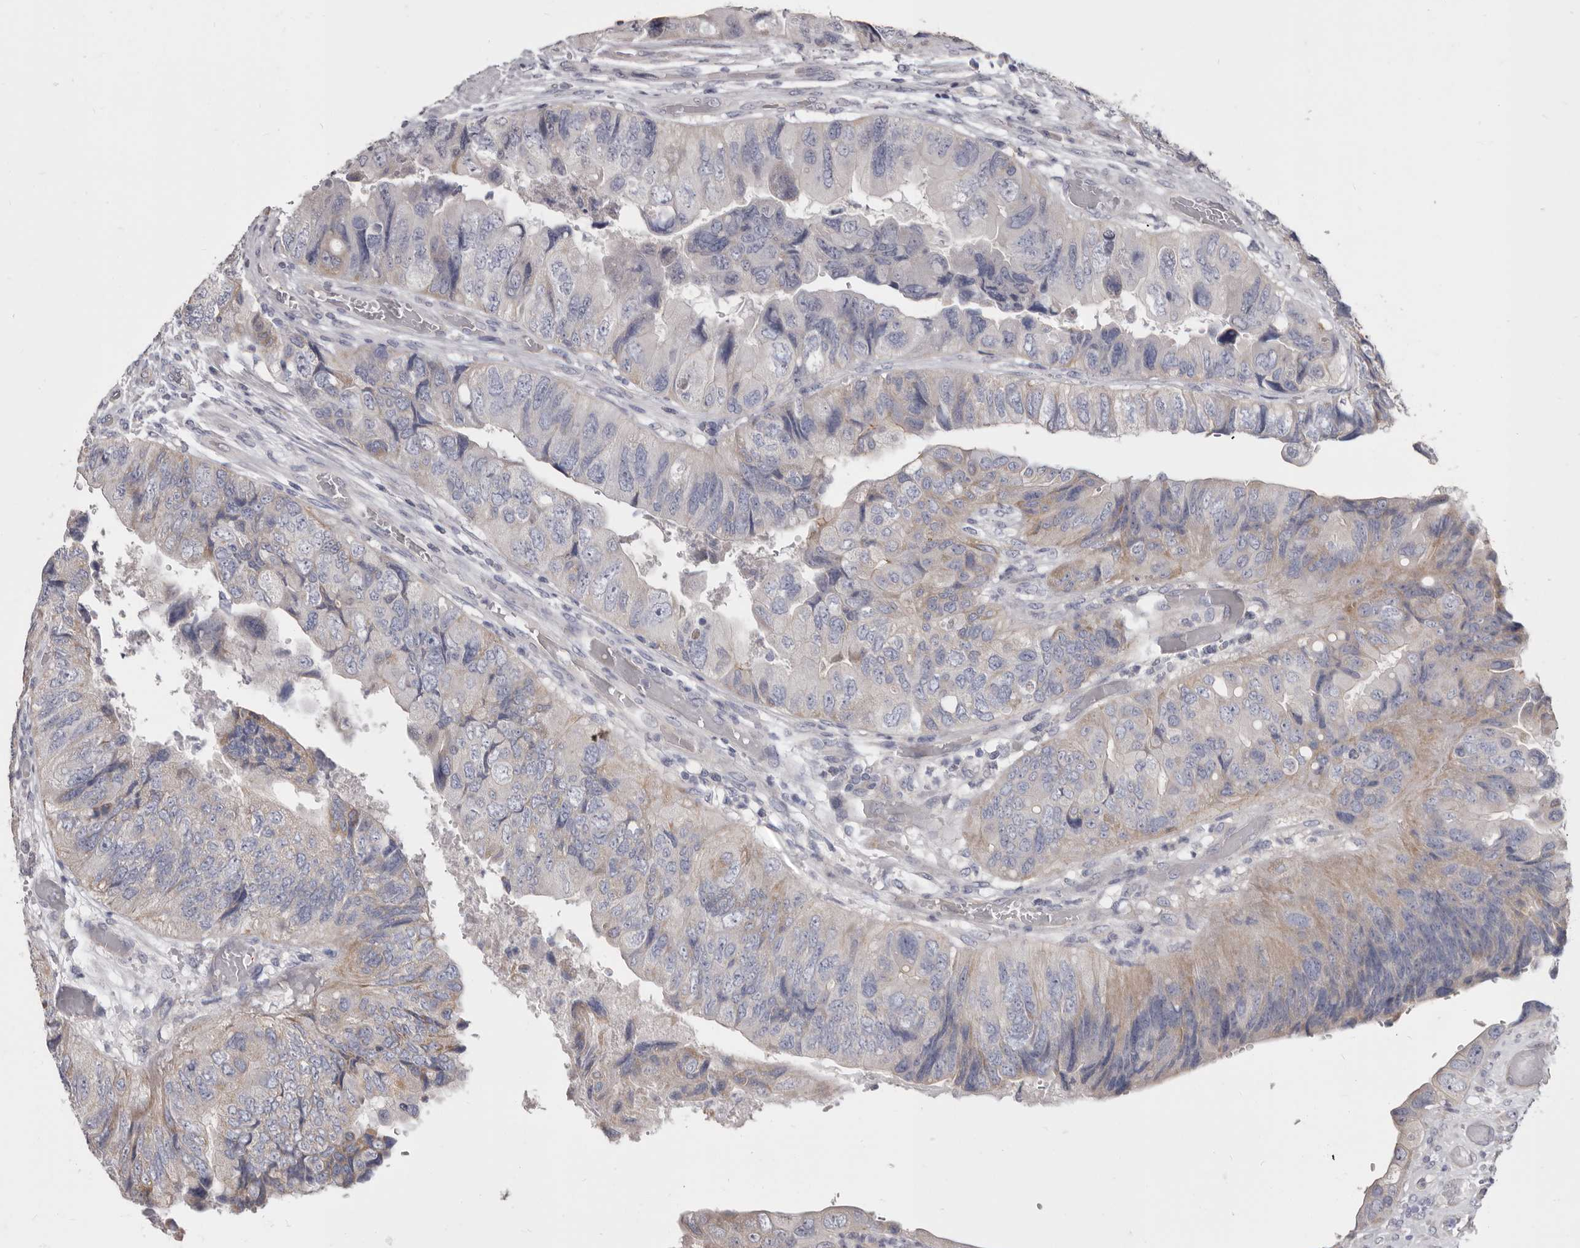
{"staining": {"intensity": "weak", "quantity": "25%-75%", "location": "cytoplasmic/membranous"}, "tissue": "colorectal cancer", "cell_type": "Tumor cells", "image_type": "cancer", "snomed": [{"axis": "morphology", "description": "Adenocarcinoma, NOS"}, {"axis": "topography", "description": "Rectum"}], "caption": "Adenocarcinoma (colorectal) stained with a brown dye demonstrates weak cytoplasmic/membranous positive positivity in approximately 25%-75% of tumor cells.", "gene": "FMO2", "patient": {"sex": "male", "age": 63}}